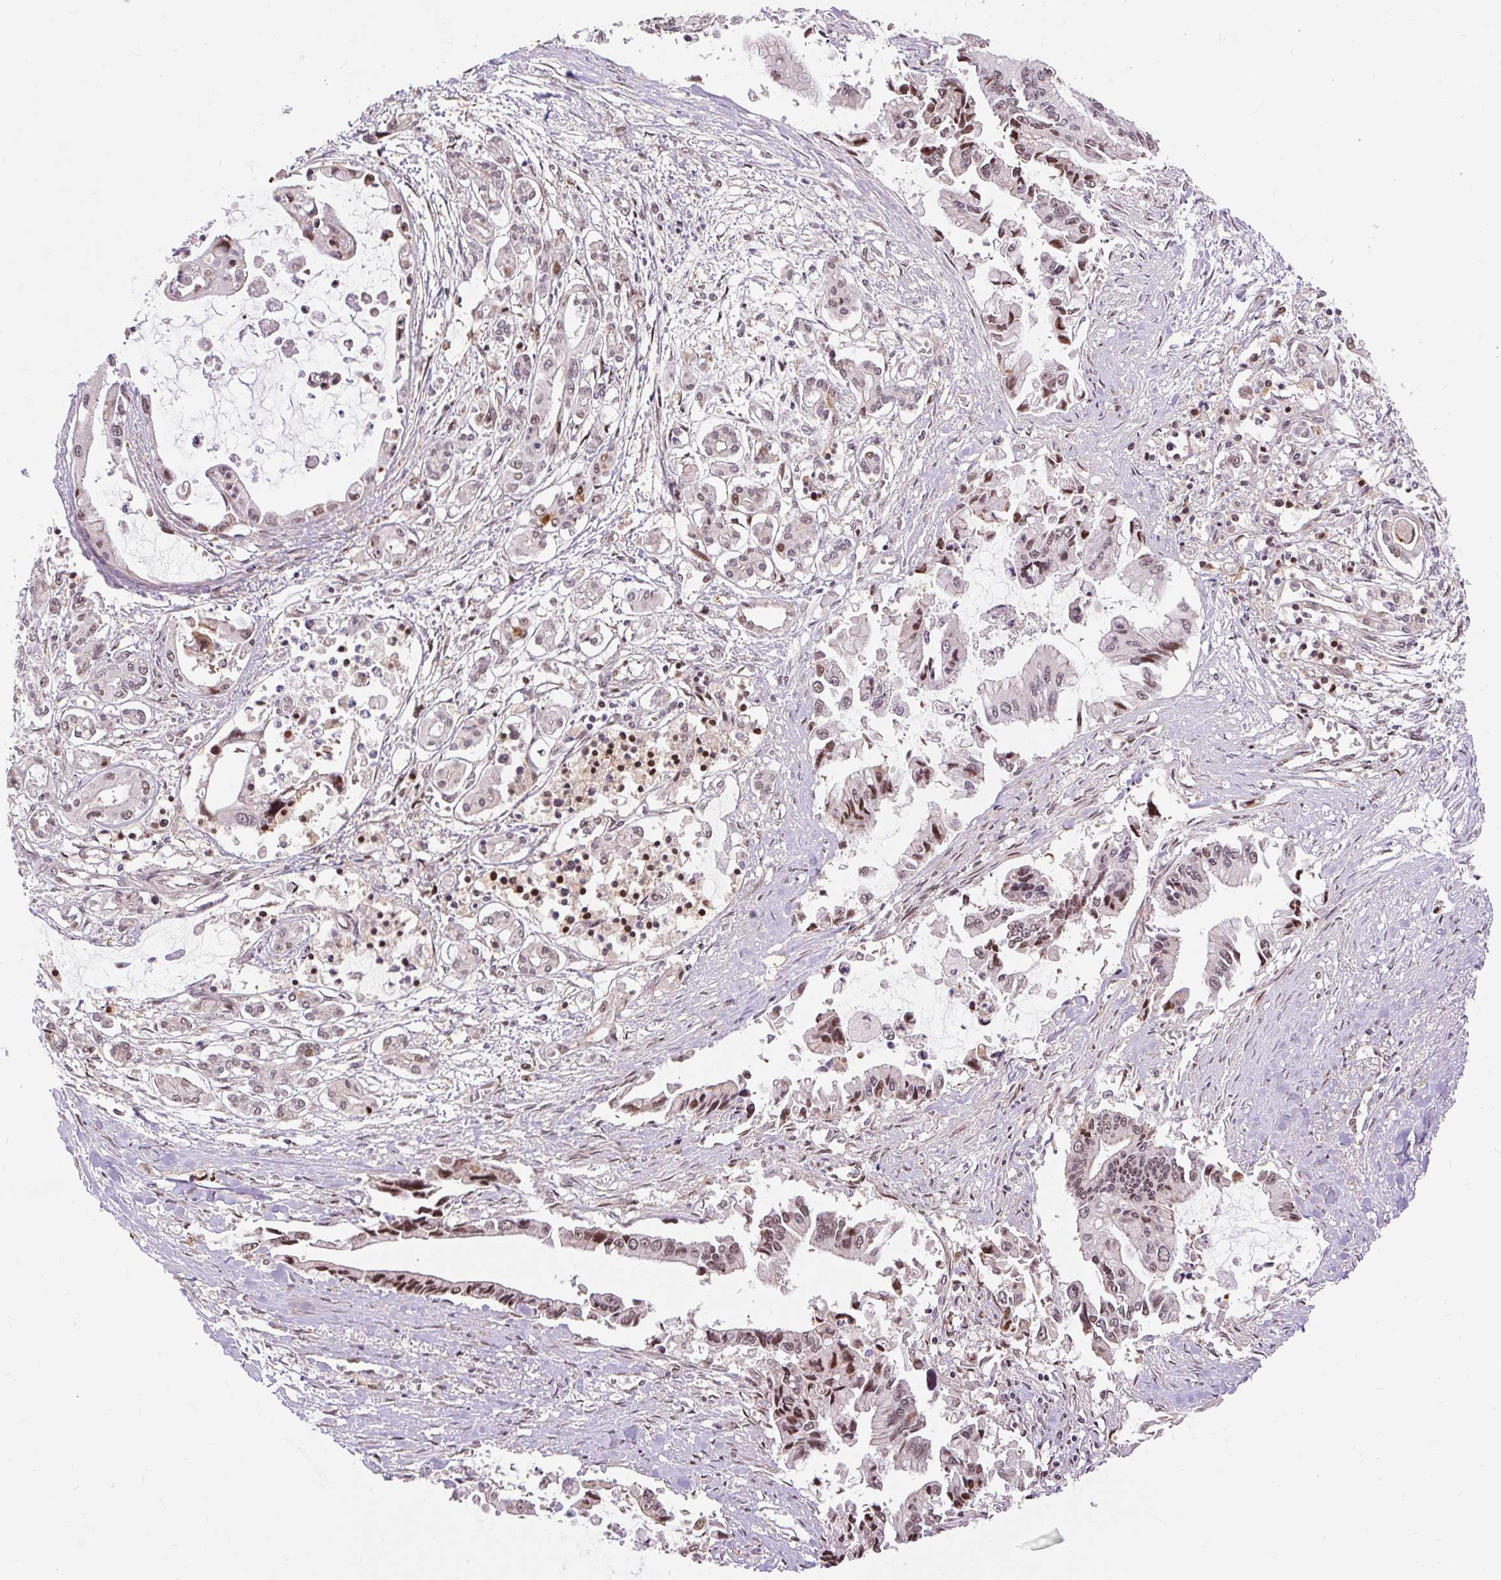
{"staining": {"intensity": "moderate", "quantity": ">75%", "location": "nuclear"}, "tissue": "pancreatic cancer", "cell_type": "Tumor cells", "image_type": "cancer", "snomed": [{"axis": "morphology", "description": "Adenocarcinoma, NOS"}, {"axis": "topography", "description": "Pancreas"}], "caption": "Immunohistochemistry (IHC) (DAB) staining of human pancreatic cancer demonstrates moderate nuclear protein positivity in approximately >75% of tumor cells.", "gene": "MECOM", "patient": {"sex": "male", "age": 84}}